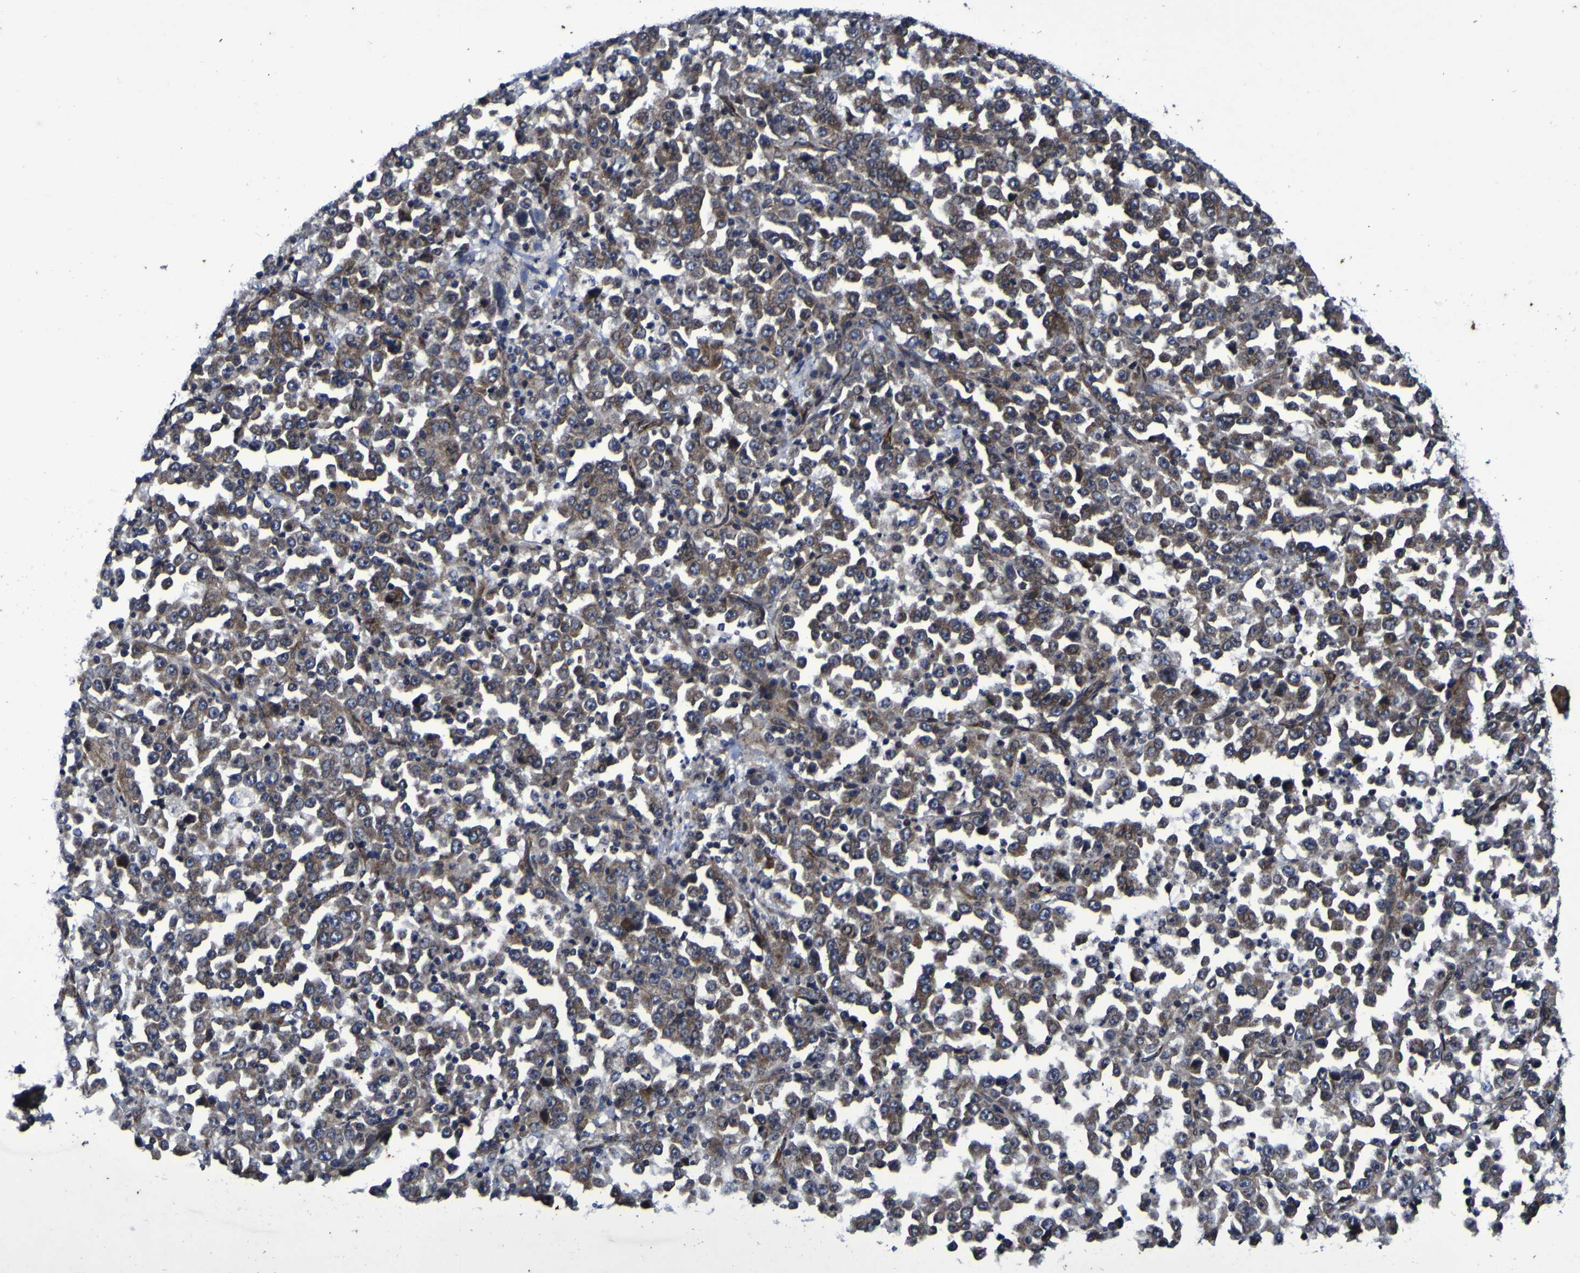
{"staining": {"intensity": "weak", "quantity": ">75%", "location": "cytoplasmic/membranous"}, "tissue": "stomach cancer", "cell_type": "Tumor cells", "image_type": "cancer", "snomed": [{"axis": "morphology", "description": "Normal tissue, NOS"}, {"axis": "morphology", "description": "Adenocarcinoma, NOS"}, {"axis": "topography", "description": "Stomach, upper"}, {"axis": "topography", "description": "Stomach"}], "caption": "Stomach adenocarcinoma stained with a protein marker displays weak staining in tumor cells.", "gene": "P3H1", "patient": {"sex": "male", "age": 59}}